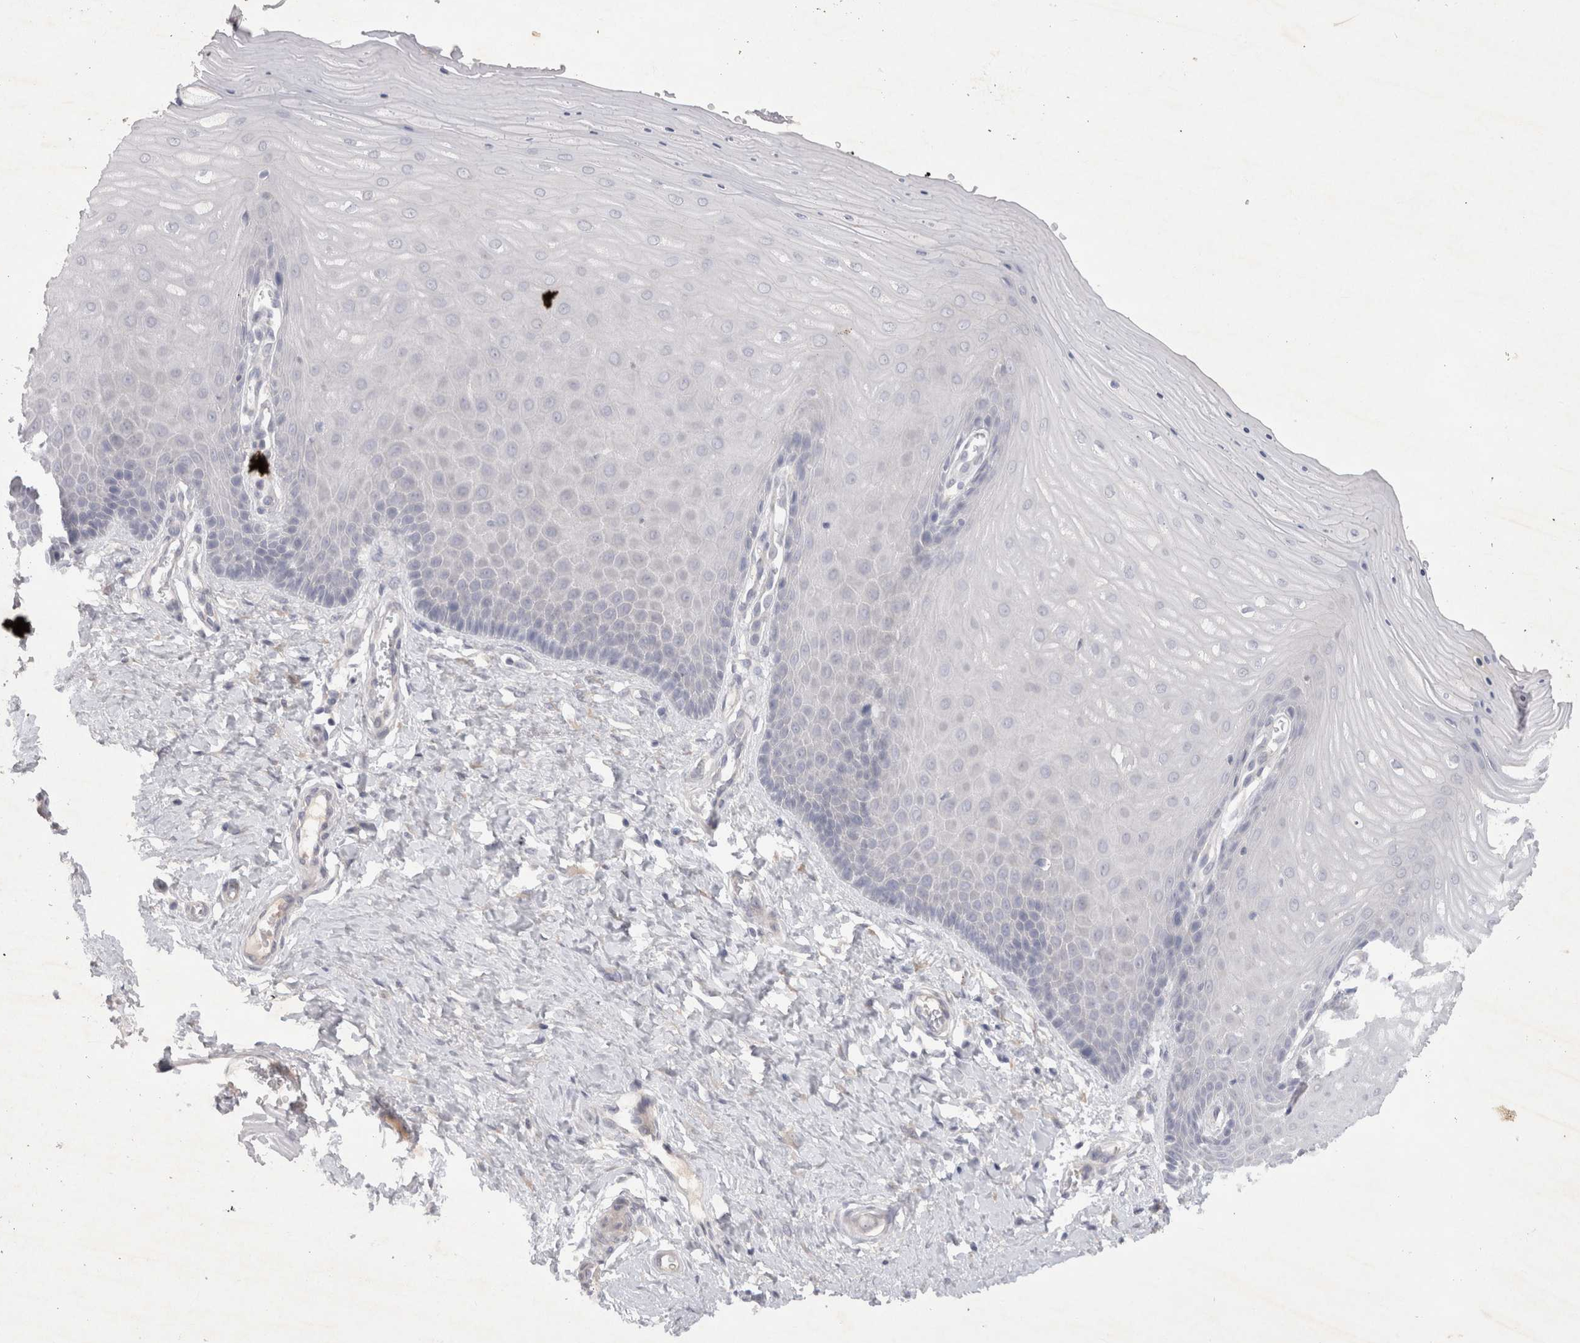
{"staining": {"intensity": "negative", "quantity": "none", "location": "none"}, "tissue": "cervix", "cell_type": "Glandular cells", "image_type": "normal", "snomed": [{"axis": "morphology", "description": "Normal tissue, NOS"}, {"axis": "topography", "description": "Cervix"}], "caption": "Immunohistochemical staining of benign cervix shows no significant positivity in glandular cells.", "gene": "BZW2", "patient": {"sex": "female", "age": 55}}